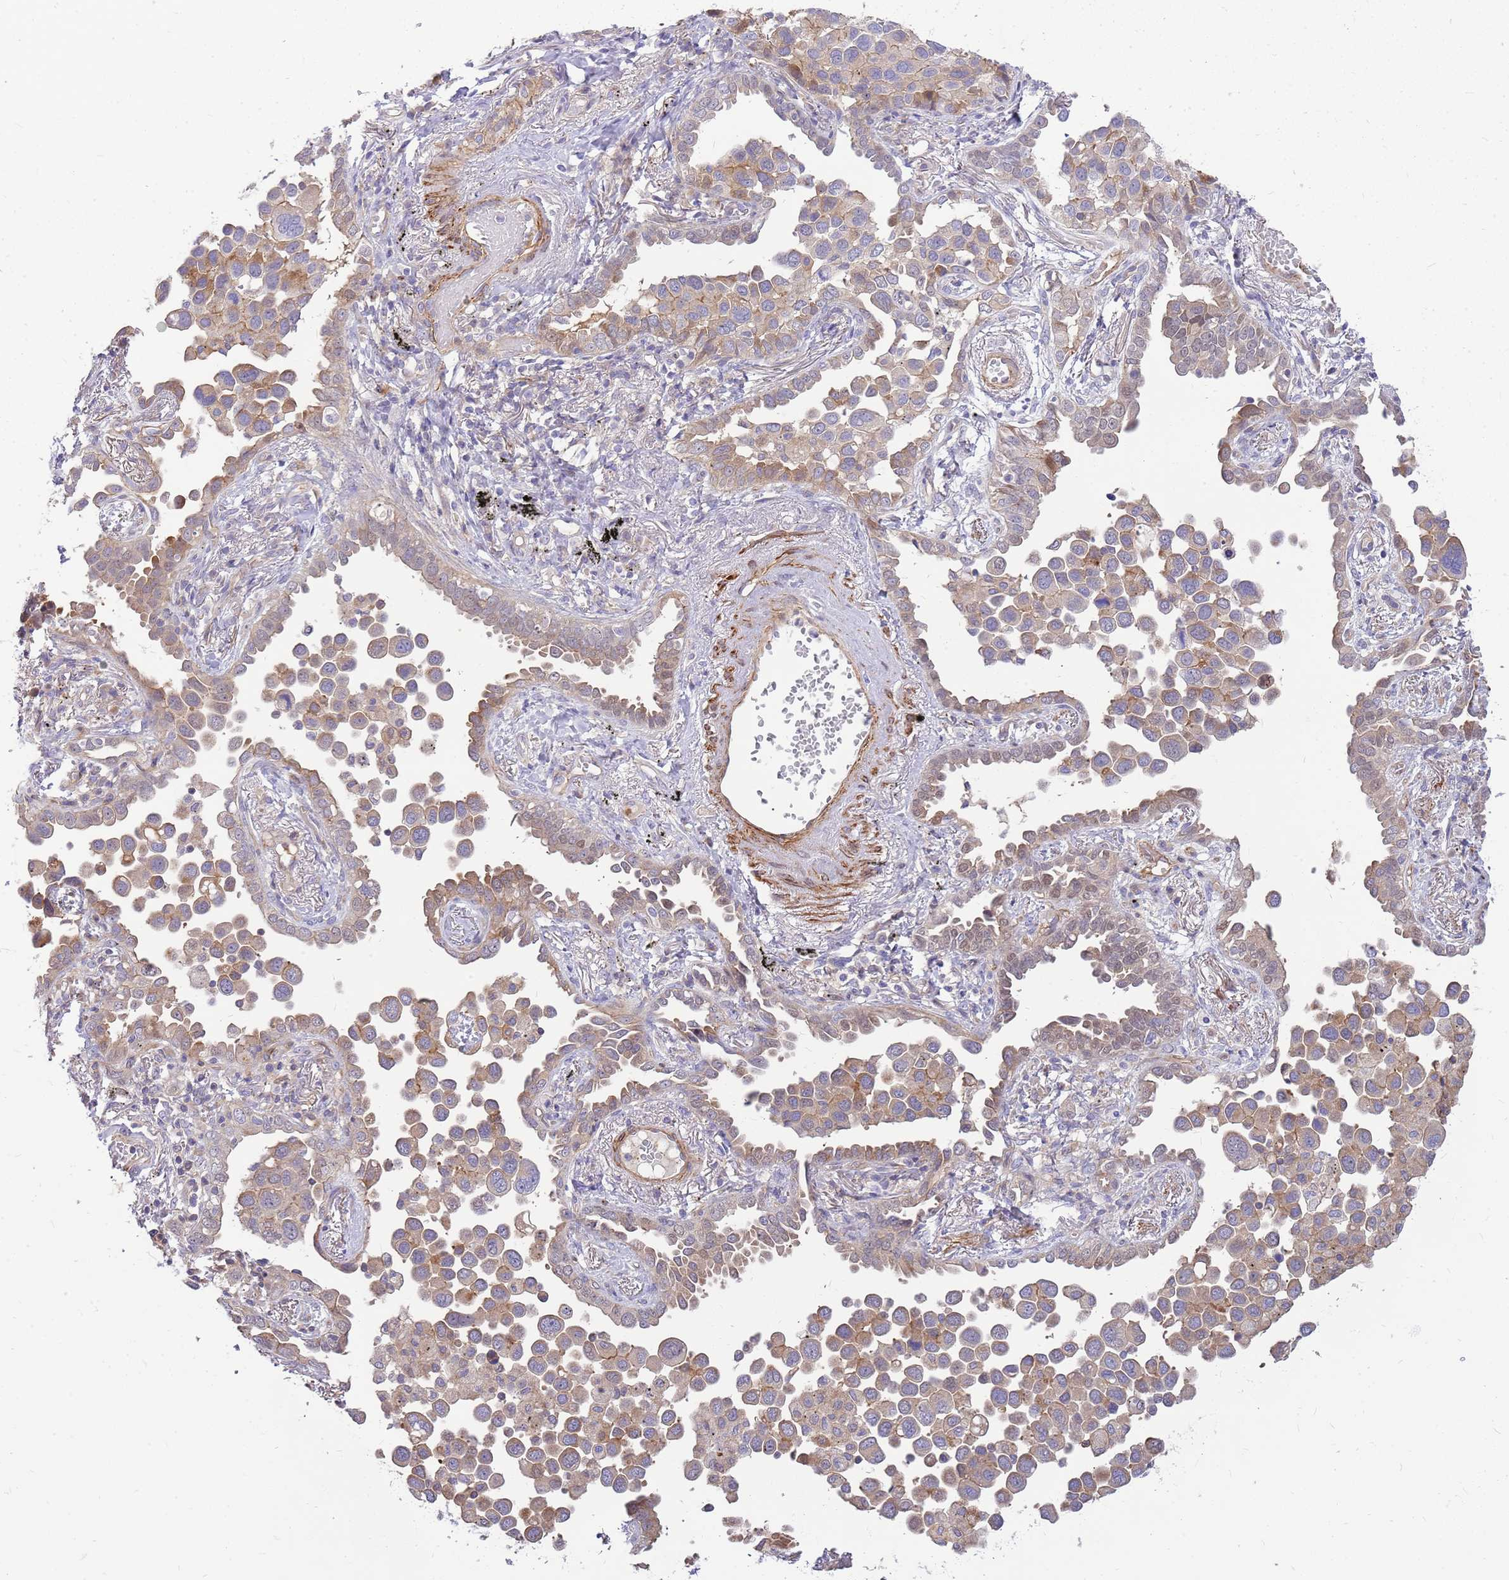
{"staining": {"intensity": "moderate", "quantity": ">75%", "location": "cytoplasmic/membranous"}, "tissue": "lung cancer", "cell_type": "Tumor cells", "image_type": "cancer", "snomed": [{"axis": "morphology", "description": "Adenocarcinoma, NOS"}, {"axis": "topography", "description": "Lung"}], "caption": "Protein positivity by immunohistochemistry displays moderate cytoplasmic/membranous positivity in approximately >75% of tumor cells in adenocarcinoma (lung). (Stains: DAB in brown, nuclei in blue, Microscopy: brightfield microscopy at high magnification).", "gene": "MVD", "patient": {"sex": "male", "age": 67}}